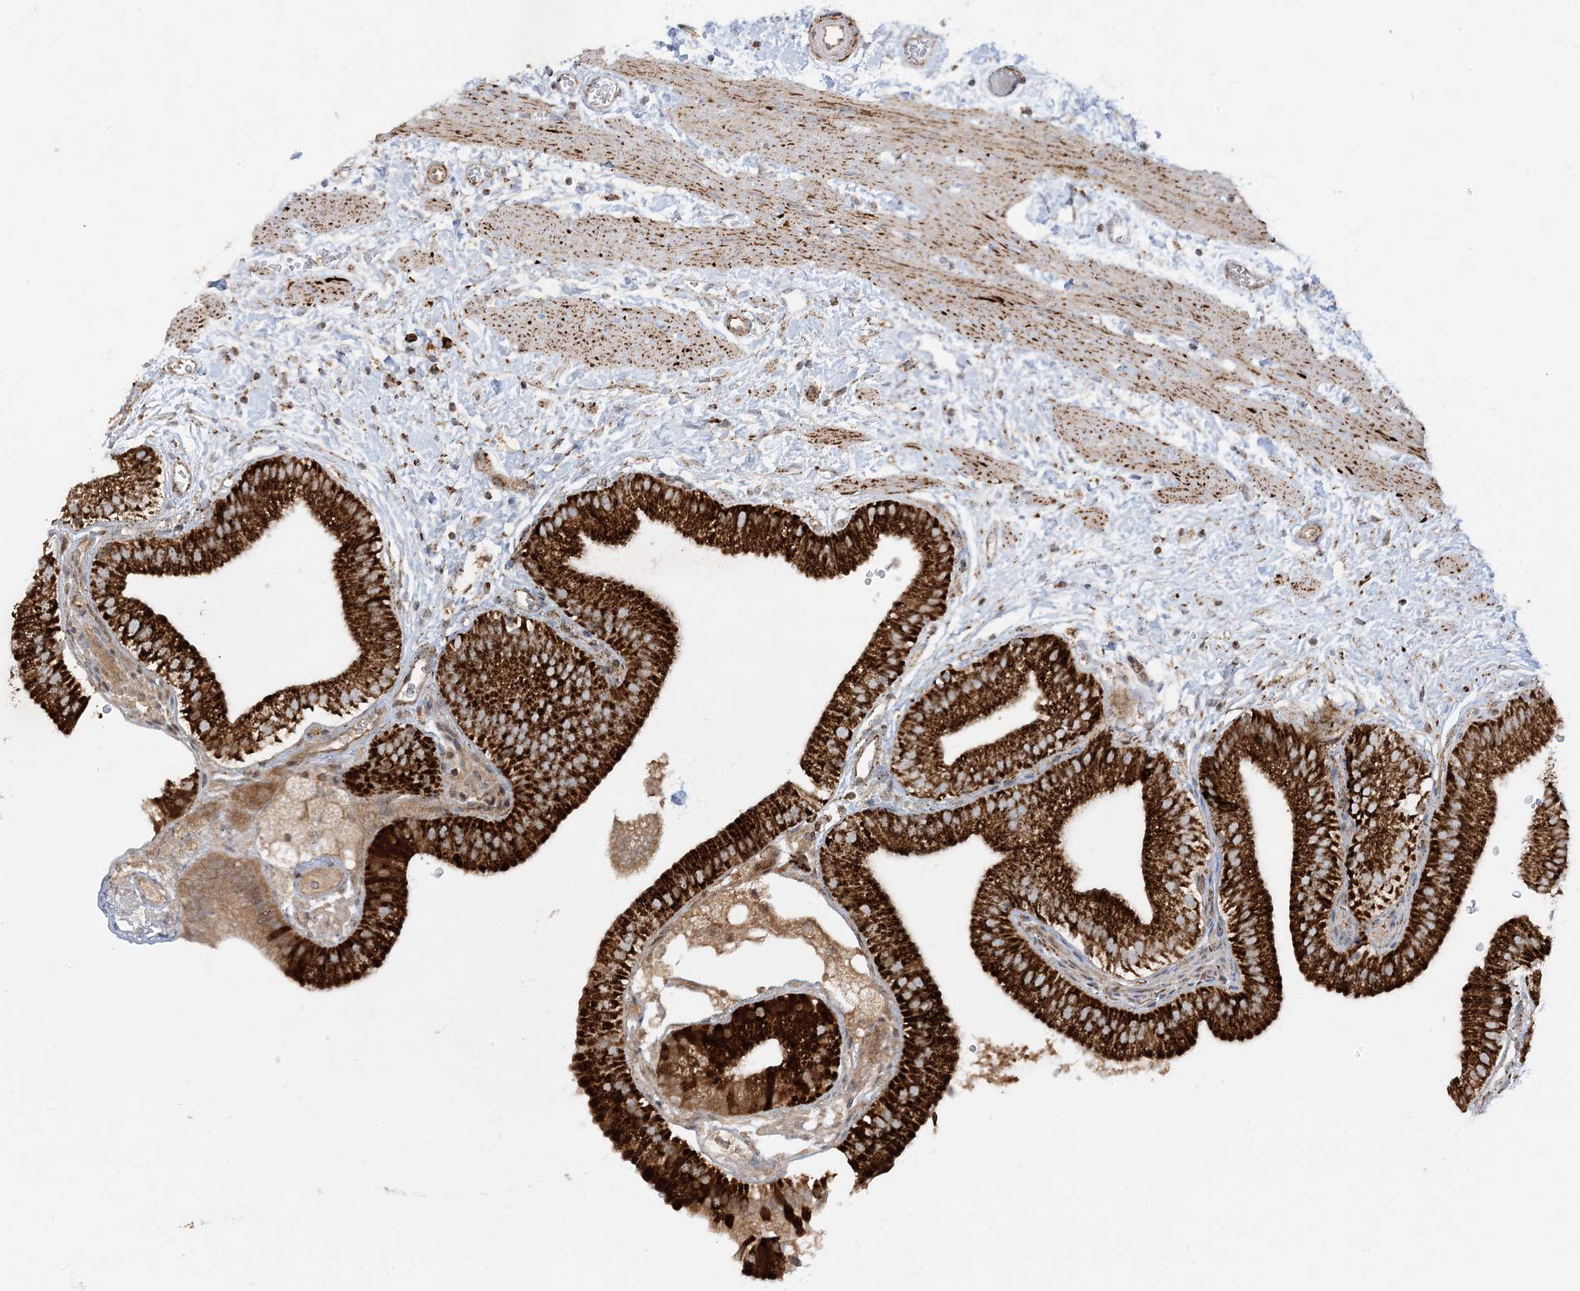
{"staining": {"intensity": "strong", "quantity": ">75%", "location": "cytoplasmic/membranous"}, "tissue": "gallbladder", "cell_type": "Glandular cells", "image_type": "normal", "snomed": [{"axis": "morphology", "description": "Normal tissue, NOS"}, {"axis": "topography", "description": "Gallbladder"}], "caption": "The photomicrograph exhibits immunohistochemical staining of benign gallbladder. There is strong cytoplasmic/membranous staining is seen in about >75% of glandular cells. (DAB (3,3'-diaminobenzidine) IHC with brightfield microscopy, high magnification).", "gene": "NDUFAF3", "patient": {"sex": "male", "age": 55}}